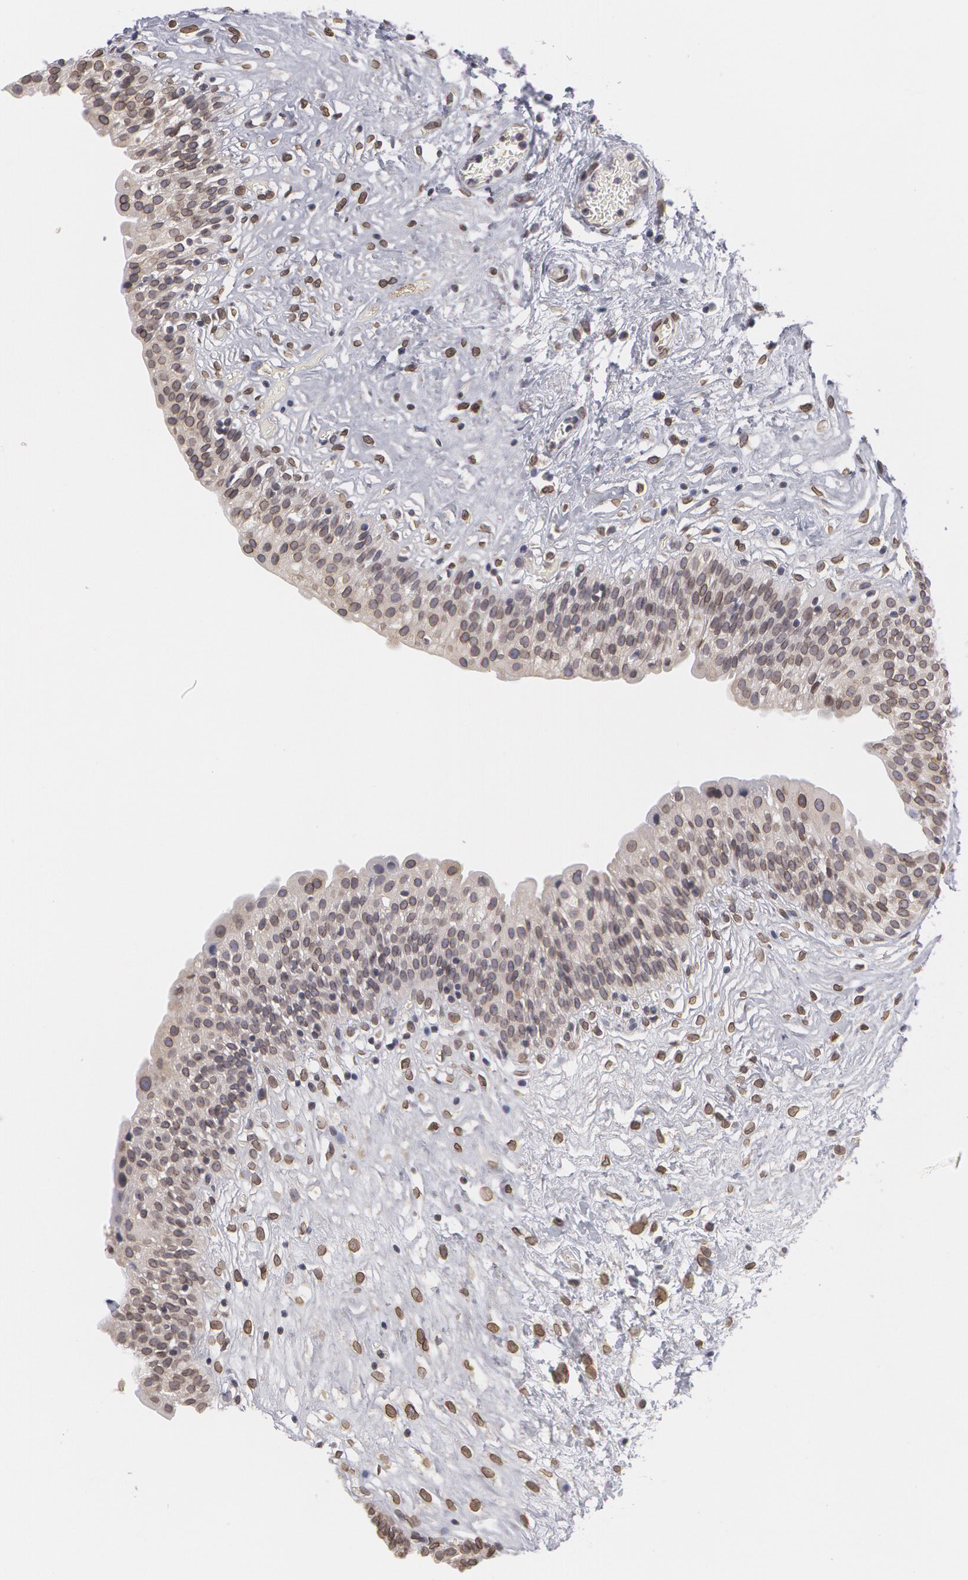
{"staining": {"intensity": "moderate", "quantity": "25%-75%", "location": "nuclear"}, "tissue": "urinary bladder", "cell_type": "Urothelial cells", "image_type": "normal", "snomed": [{"axis": "morphology", "description": "Adenocarcinoma, NOS"}, {"axis": "topography", "description": "Urinary bladder"}], "caption": "A brown stain highlights moderate nuclear staining of a protein in urothelial cells of benign human urinary bladder.", "gene": "EMD", "patient": {"sex": "male", "age": 61}}